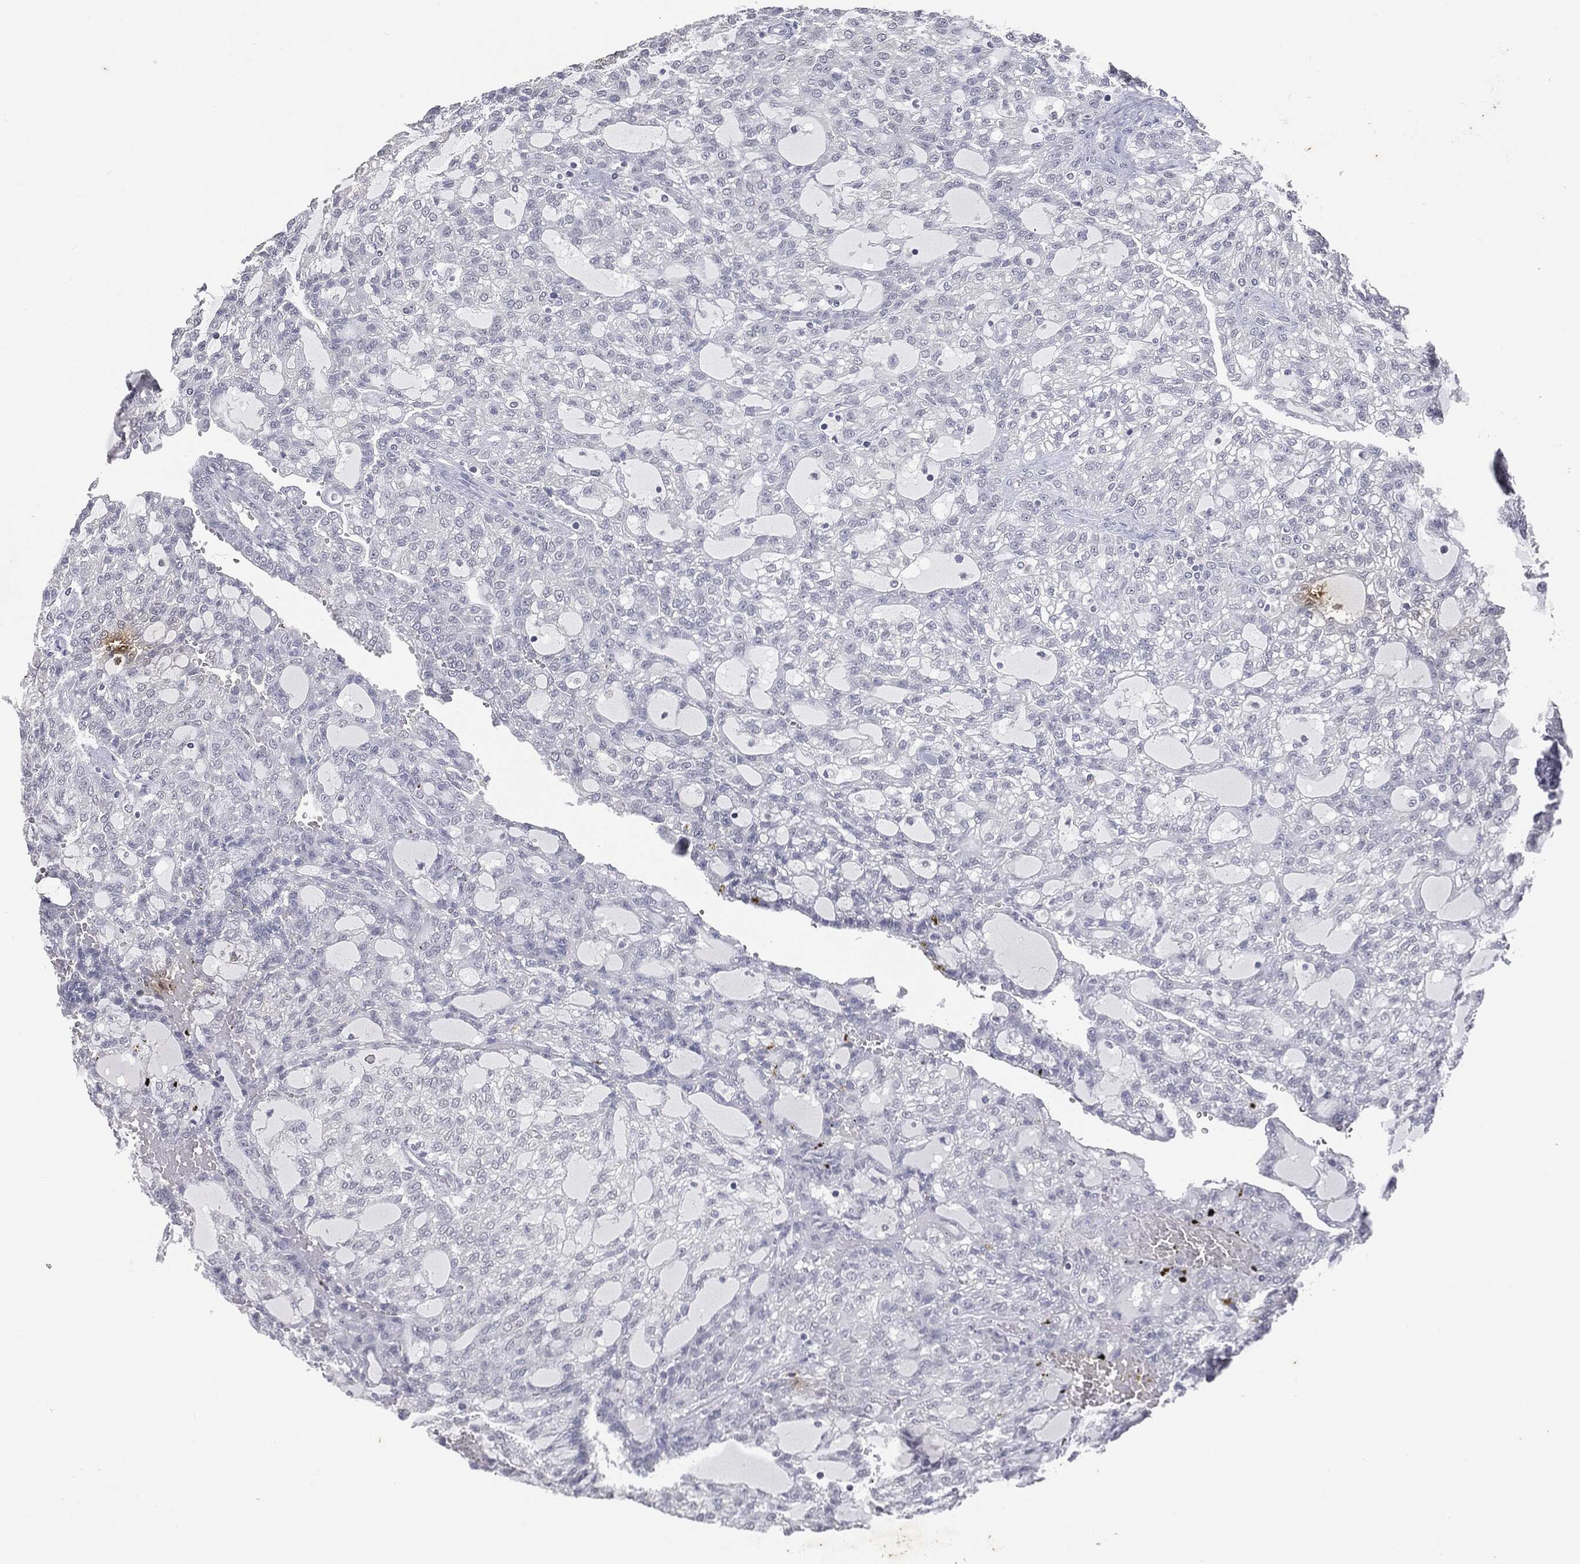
{"staining": {"intensity": "negative", "quantity": "none", "location": "none"}, "tissue": "renal cancer", "cell_type": "Tumor cells", "image_type": "cancer", "snomed": [{"axis": "morphology", "description": "Adenocarcinoma, NOS"}, {"axis": "topography", "description": "Kidney"}], "caption": "The IHC photomicrograph has no significant staining in tumor cells of renal adenocarcinoma tissue.", "gene": "SLC2A2", "patient": {"sex": "male", "age": 63}}